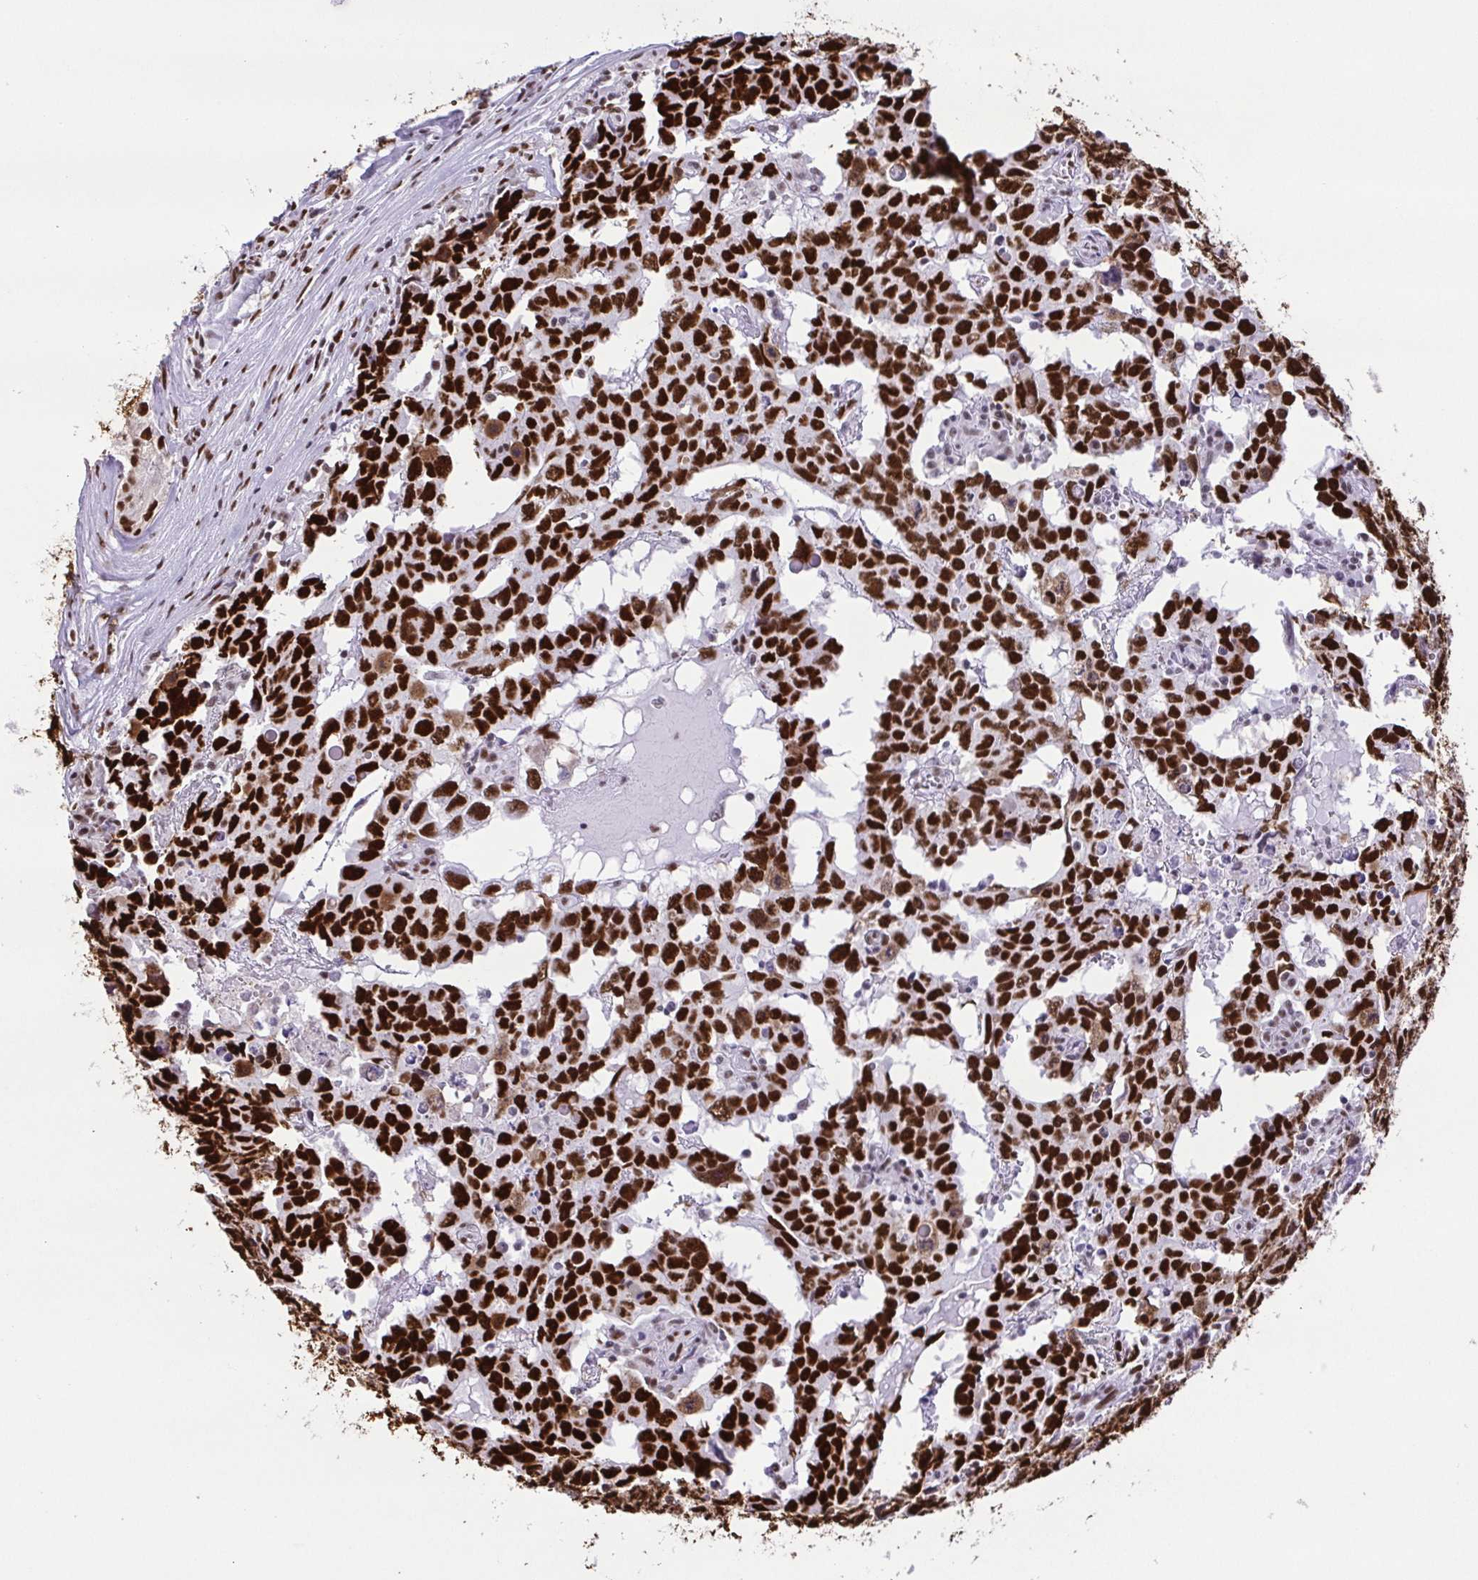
{"staining": {"intensity": "strong", "quantity": ">75%", "location": "nuclear"}, "tissue": "testis cancer", "cell_type": "Tumor cells", "image_type": "cancer", "snomed": [{"axis": "morphology", "description": "Carcinoma, Embryonal, NOS"}, {"axis": "topography", "description": "Testis"}], "caption": "Immunohistochemical staining of human testis cancer exhibits high levels of strong nuclear expression in about >75% of tumor cells.", "gene": "TRIM28", "patient": {"sex": "male", "age": 22}}